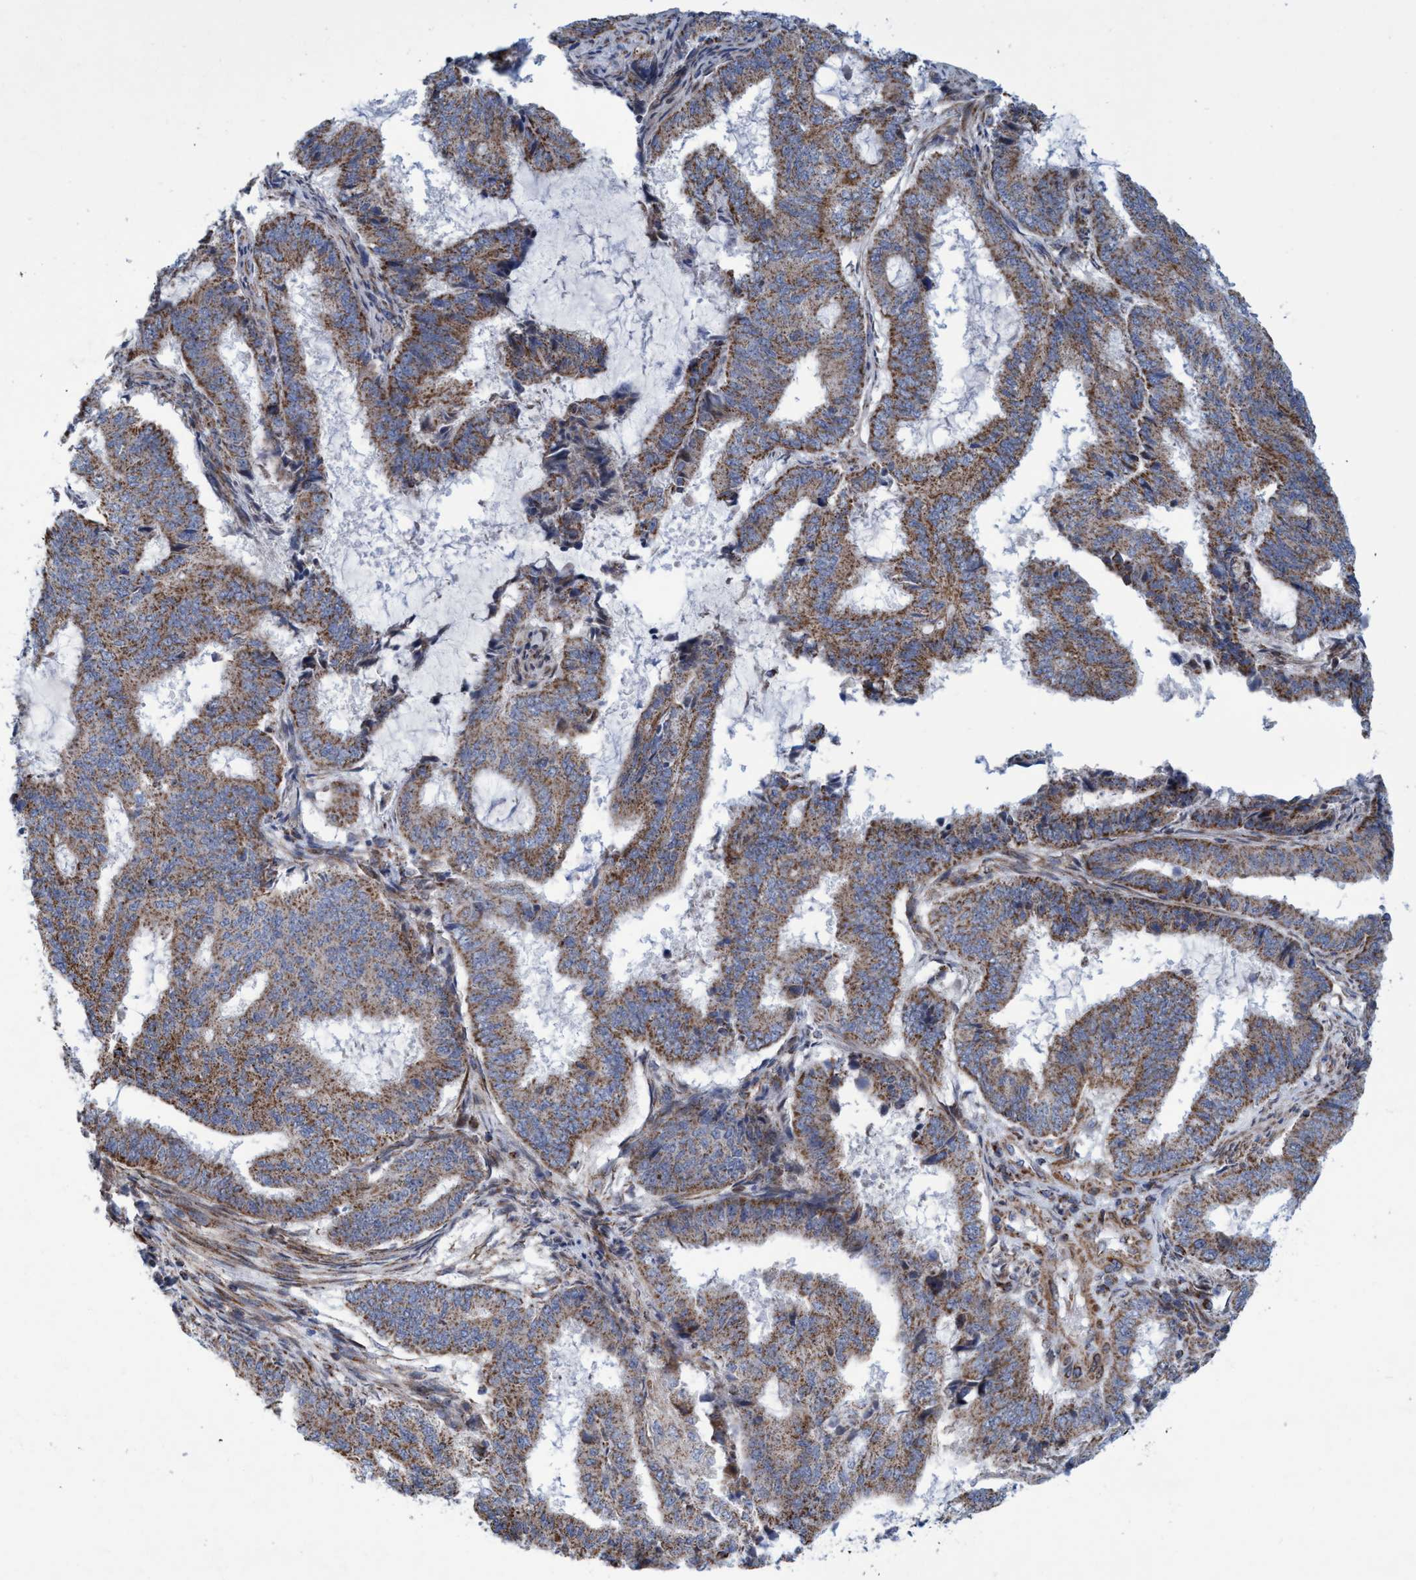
{"staining": {"intensity": "moderate", "quantity": ">75%", "location": "cytoplasmic/membranous"}, "tissue": "endometrial cancer", "cell_type": "Tumor cells", "image_type": "cancer", "snomed": [{"axis": "morphology", "description": "Adenocarcinoma, NOS"}, {"axis": "topography", "description": "Endometrium"}], "caption": "Immunohistochemical staining of endometrial adenocarcinoma shows medium levels of moderate cytoplasmic/membranous expression in about >75% of tumor cells.", "gene": "POLR1F", "patient": {"sex": "female", "age": 51}}